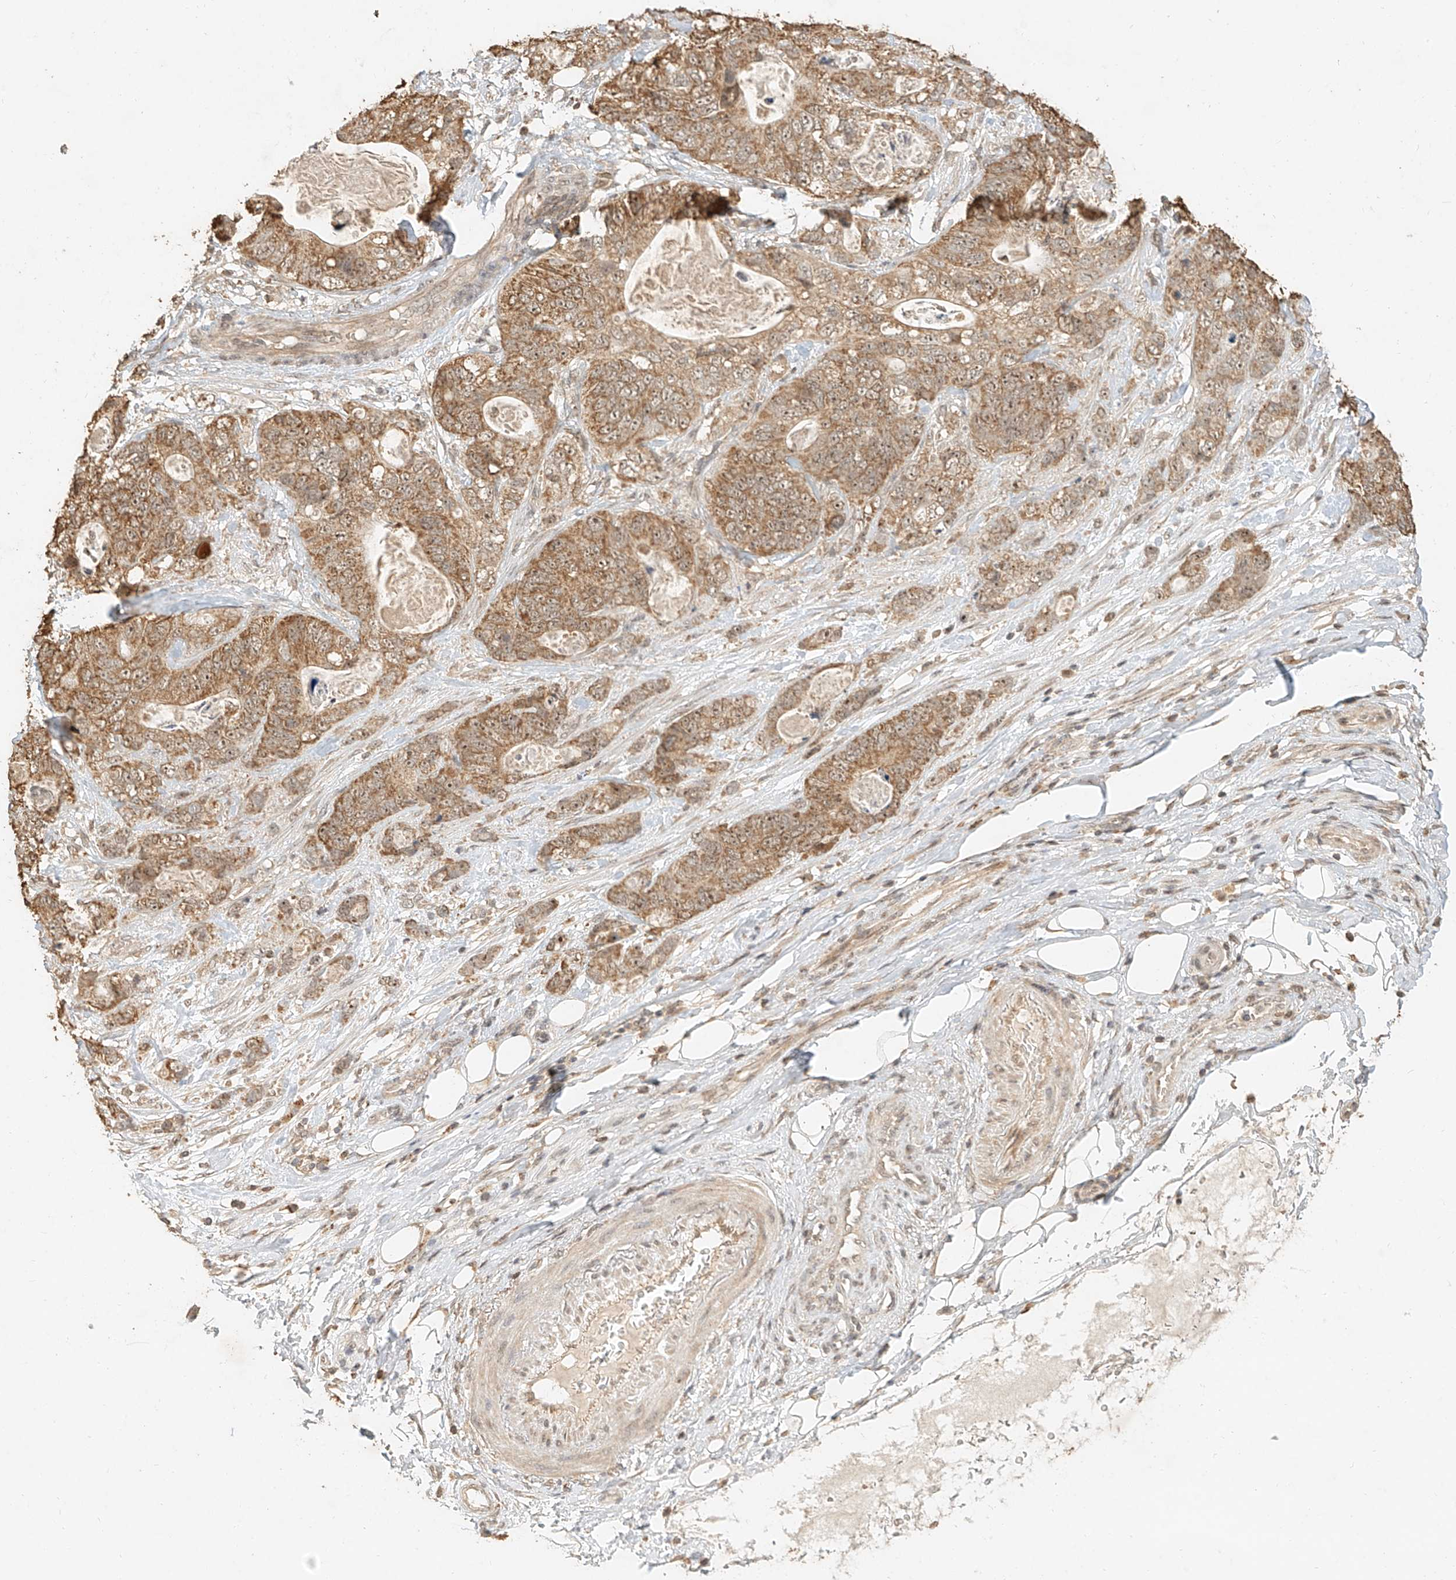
{"staining": {"intensity": "moderate", "quantity": ">75%", "location": "cytoplasmic/membranous,nuclear"}, "tissue": "stomach cancer", "cell_type": "Tumor cells", "image_type": "cancer", "snomed": [{"axis": "morphology", "description": "Normal tissue, NOS"}, {"axis": "morphology", "description": "Adenocarcinoma, NOS"}, {"axis": "topography", "description": "Stomach"}], "caption": "Tumor cells exhibit medium levels of moderate cytoplasmic/membranous and nuclear staining in approximately >75% of cells in stomach adenocarcinoma. (Brightfield microscopy of DAB IHC at high magnification).", "gene": "CXorf58", "patient": {"sex": "female", "age": 89}}